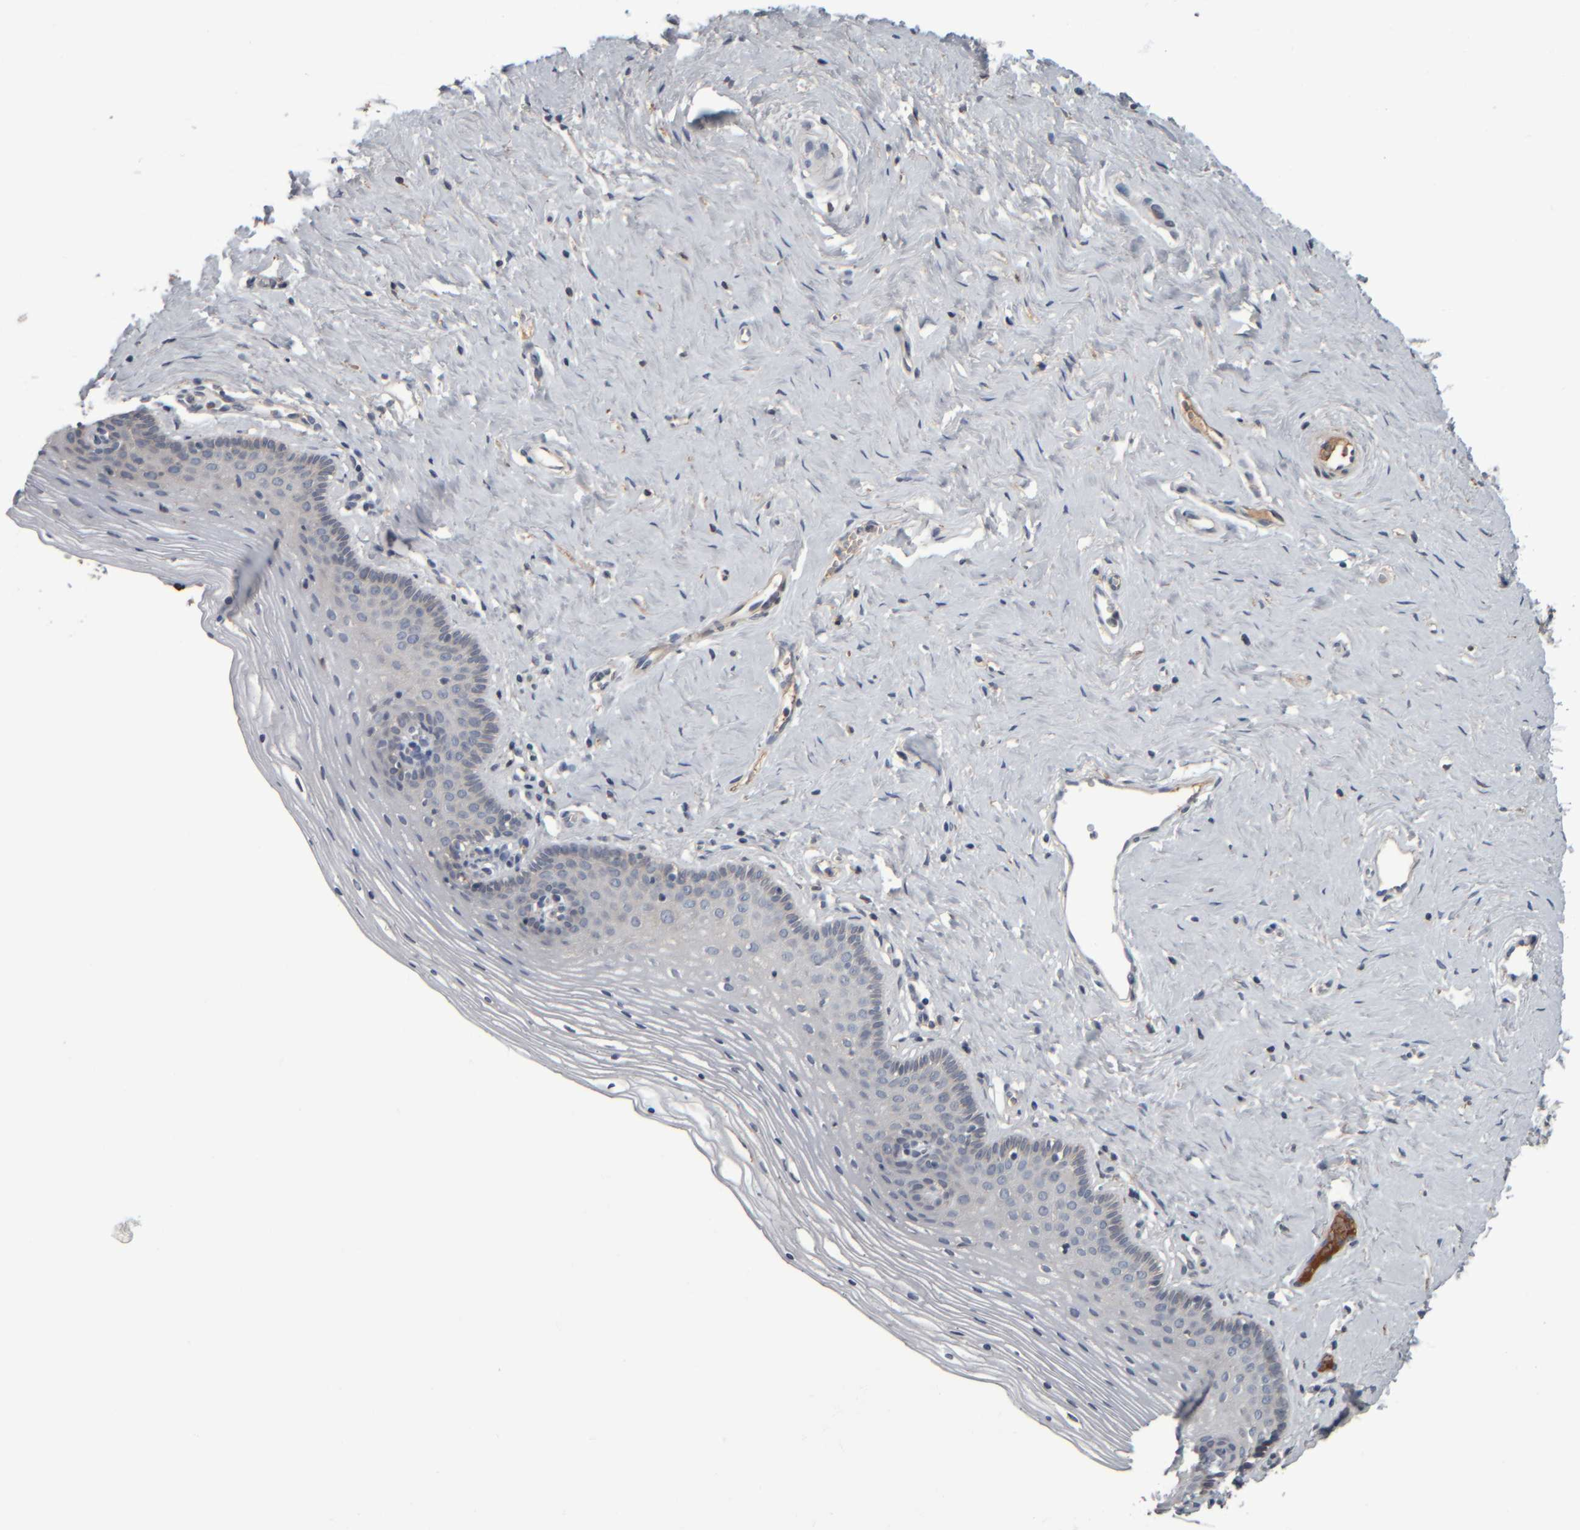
{"staining": {"intensity": "negative", "quantity": "none", "location": "none"}, "tissue": "vagina", "cell_type": "Squamous epithelial cells", "image_type": "normal", "snomed": [{"axis": "morphology", "description": "Normal tissue, NOS"}, {"axis": "topography", "description": "Vagina"}], "caption": "Immunohistochemistry of benign vagina displays no expression in squamous epithelial cells. (DAB immunohistochemistry visualized using brightfield microscopy, high magnification).", "gene": "CAVIN4", "patient": {"sex": "female", "age": 32}}